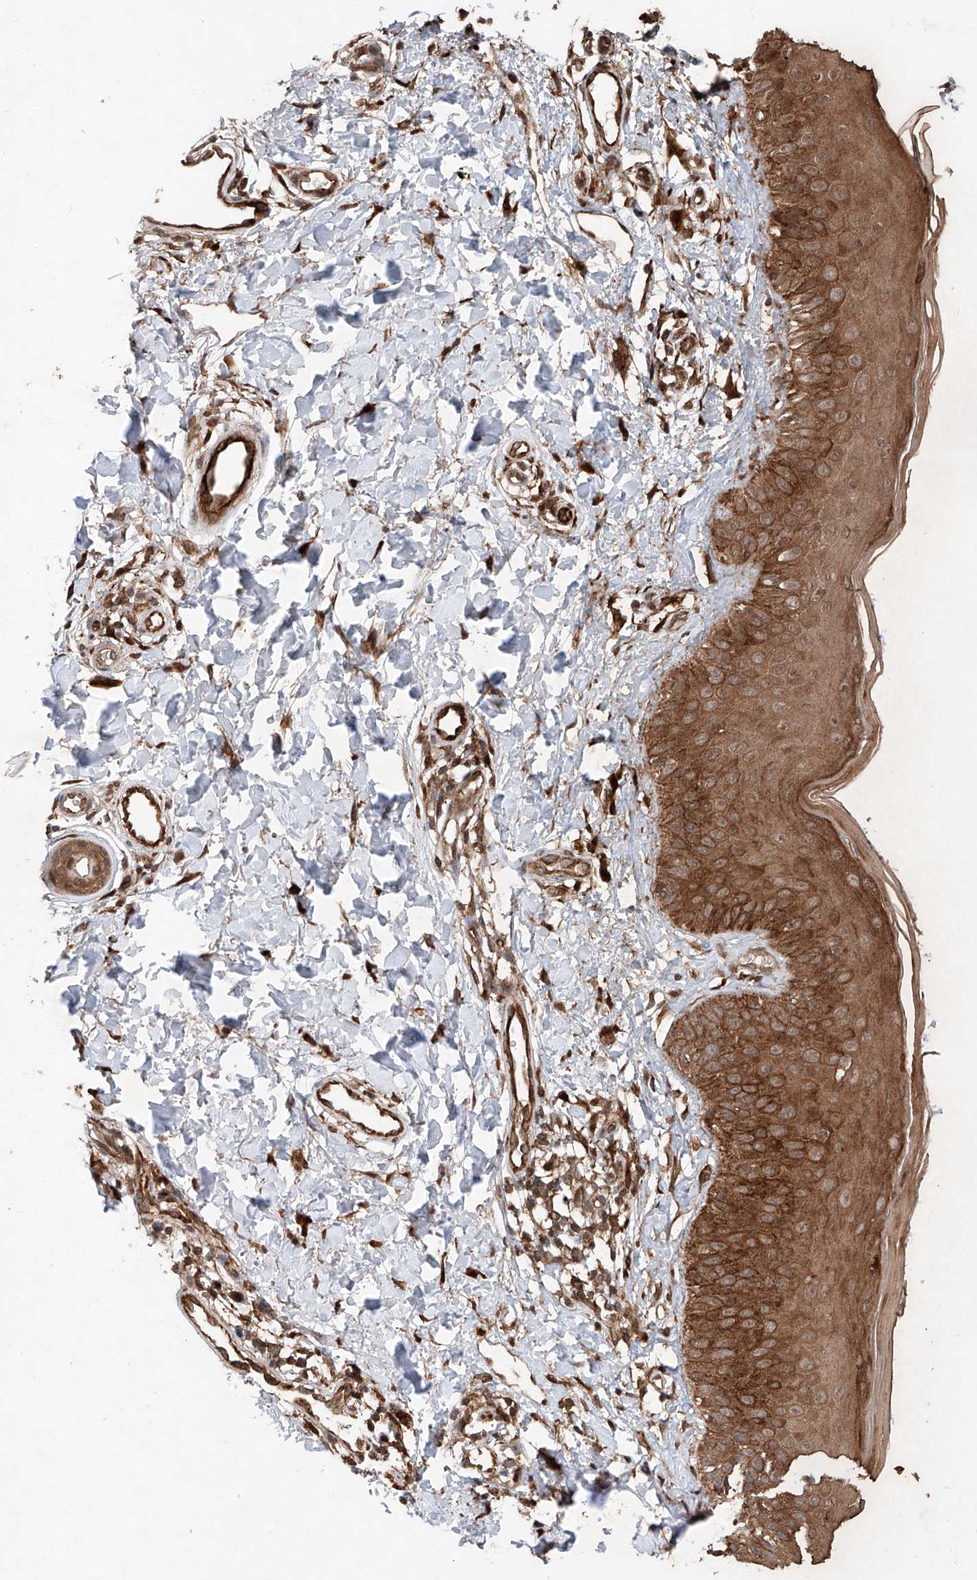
{"staining": {"intensity": "strong", "quantity": "25%-75%", "location": "cytoplasmic/membranous,nuclear"}, "tissue": "skin", "cell_type": "Fibroblasts", "image_type": "normal", "snomed": [{"axis": "morphology", "description": "Normal tissue, NOS"}, {"axis": "topography", "description": "Skin"}], "caption": "Immunohistochemistry (IHC) of normal human skin exhibits high levels of strong cytoplasmic/membranous,nuclear positivity in about 25%-75% of fibroblasts. (DAB (3,3'-diaminobenzidine) = brown stain, brightfield microscopy at high magnification).", "gene": "ZFP28", "patient": {"sex": "male", "age": 52}}